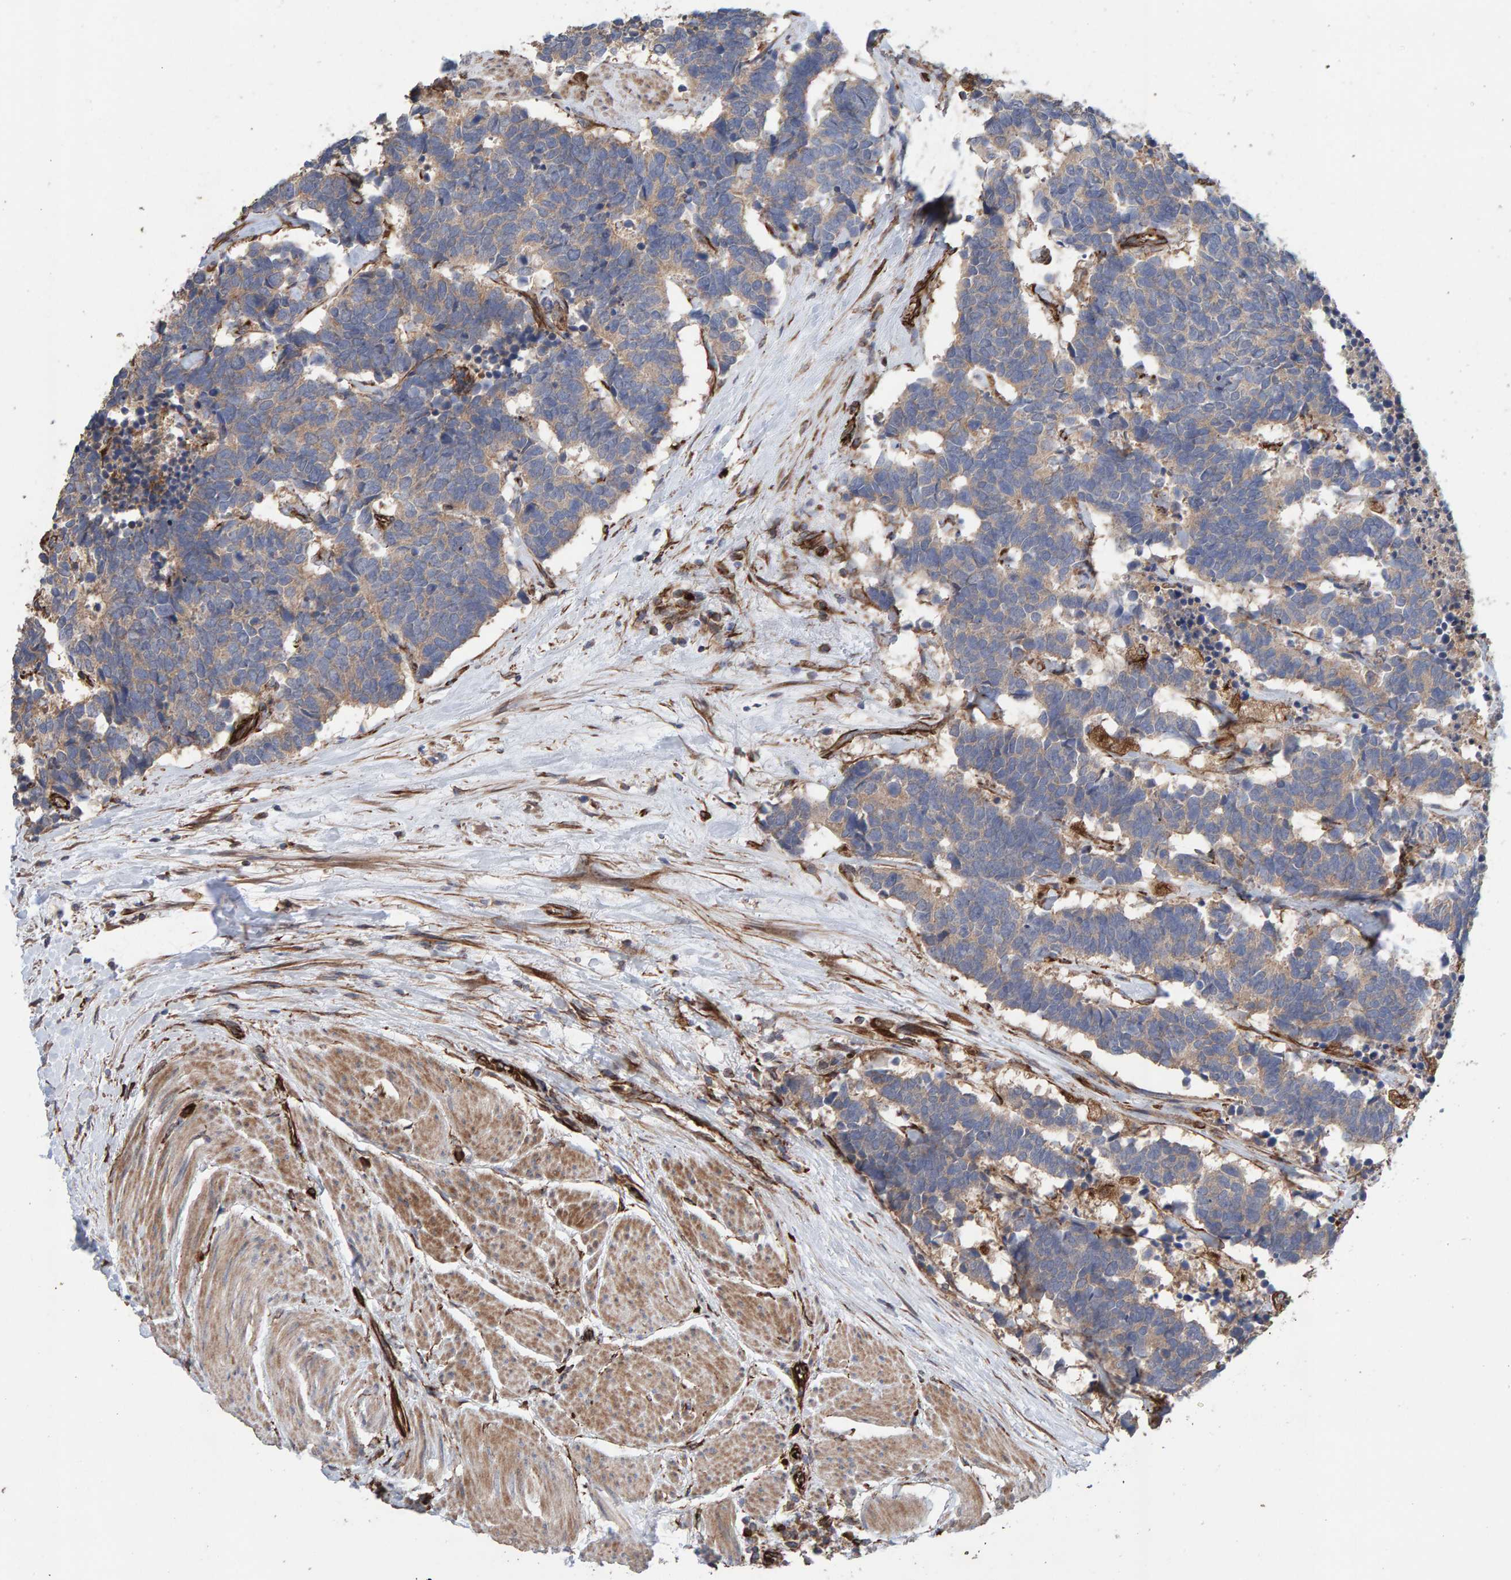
{"staining": {"intensity": "weak", "quantity": ">75%", "location": "cytoplasmic/membranous"}, "tissue": "carcinoid", "cell_type": "Tumor cells", "image_type": "cancer", "snomed": [{"axis": "morphology", "description": "Carcinoma, NOS"}, {"axis": "morphology", "description": "Carcinoid, malignant, NOS"}, {"axis": "topography", "description": "Urinary bladder"}], "caption": "Human carcinoid stained with a brown dye demonstrates weak cytoplasmic/membranous positive staining in about >75% of tumor cells.", "gene": "ZNF347", "patient": {"sex": "male", "age": 57}}